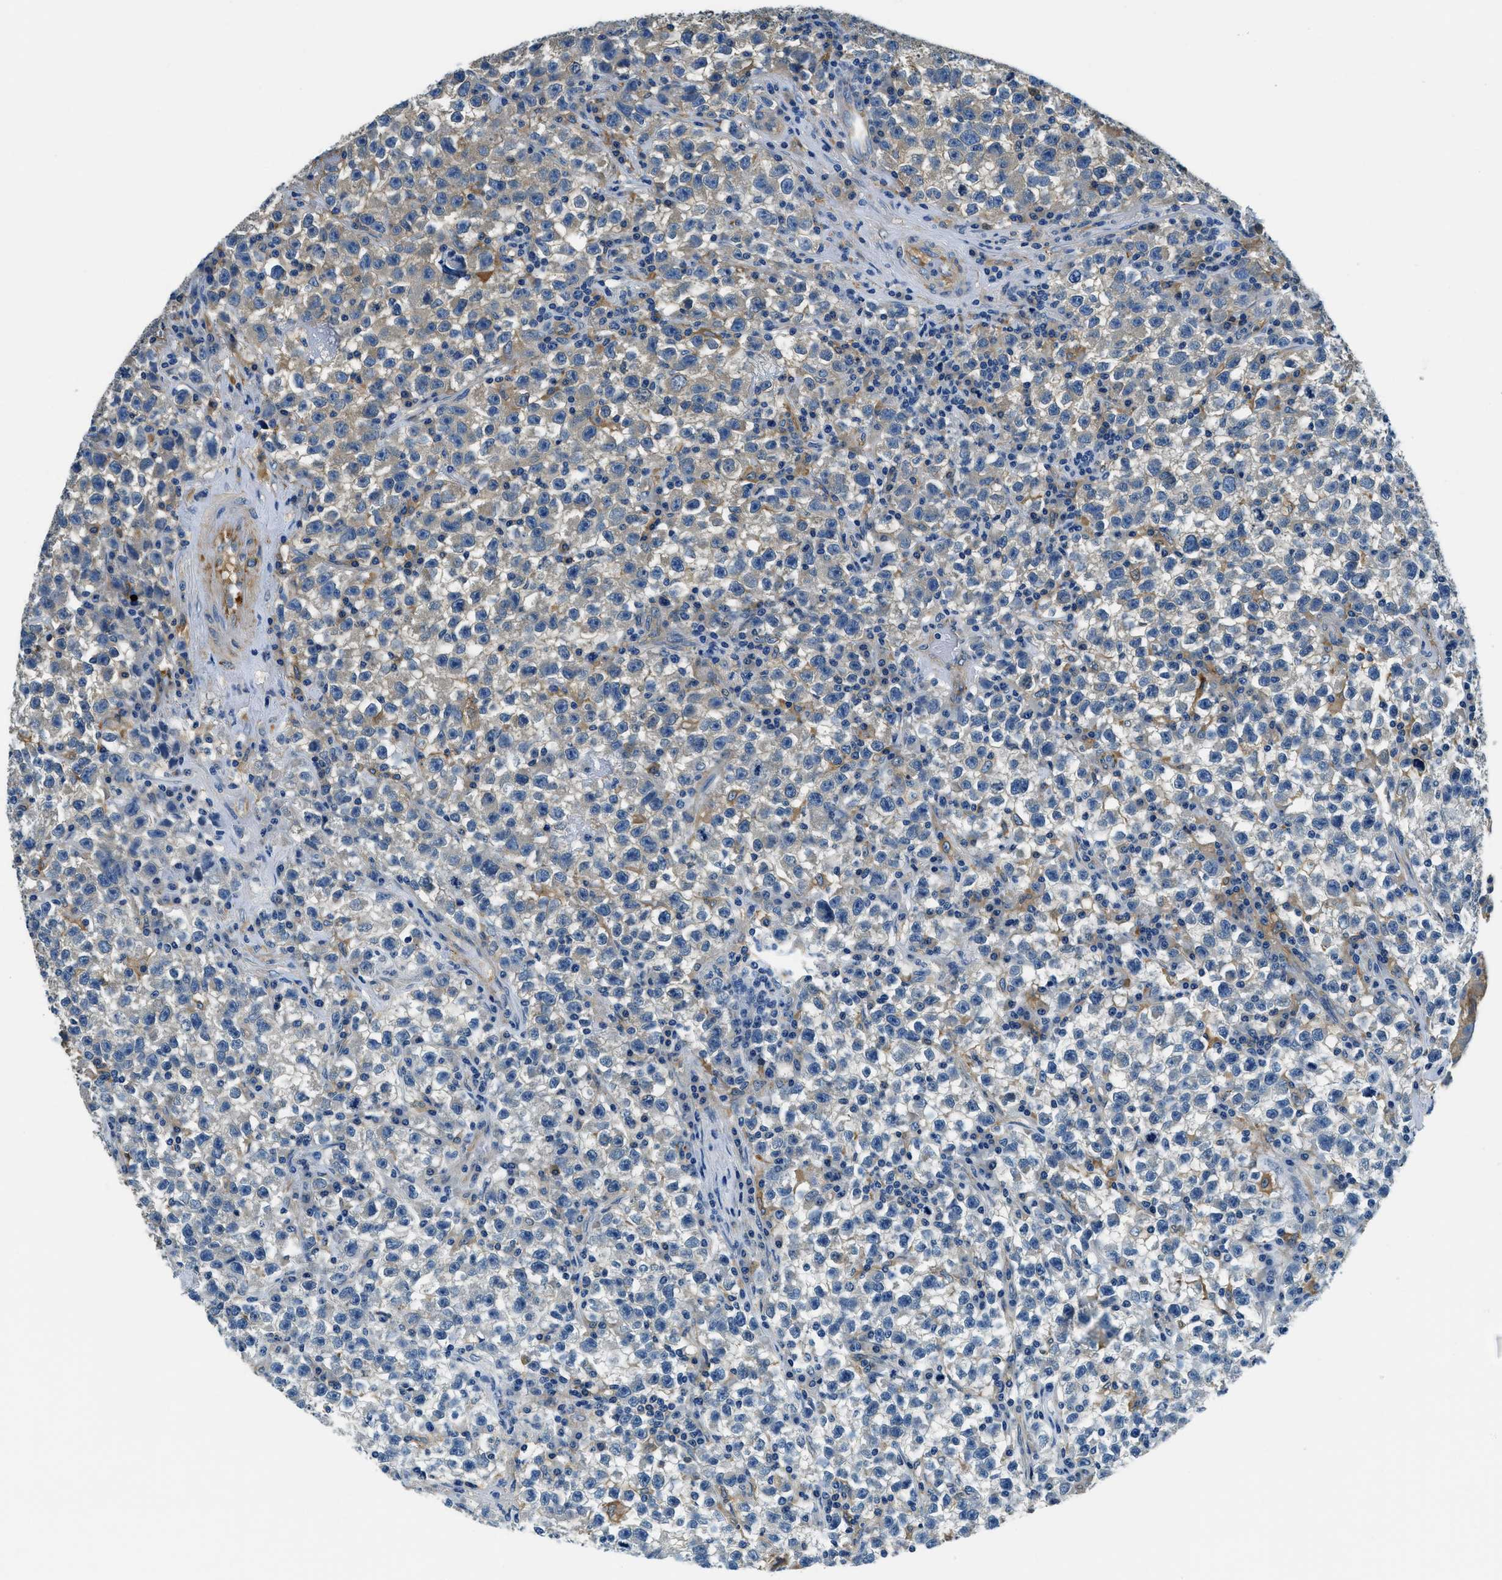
{"staining": {"intensity": "weak", "quantity": "<25%", "location": "cytoplasmic/membranous"}, "tissue": "testis cancer", "cell_type": "Tumor cells", "image_type": "cancer", "snomed": [{"axis": "morphology", "description": "Seminoma, NOS"}, {"axis": "topography", "description": "Testis"}], "caption": "Testis seminoma was stained to show a protein in brown. There is no significant positivity in tumor cells.", "gene": "TWF1", "patient": {"sex": "male", "age": 22}}